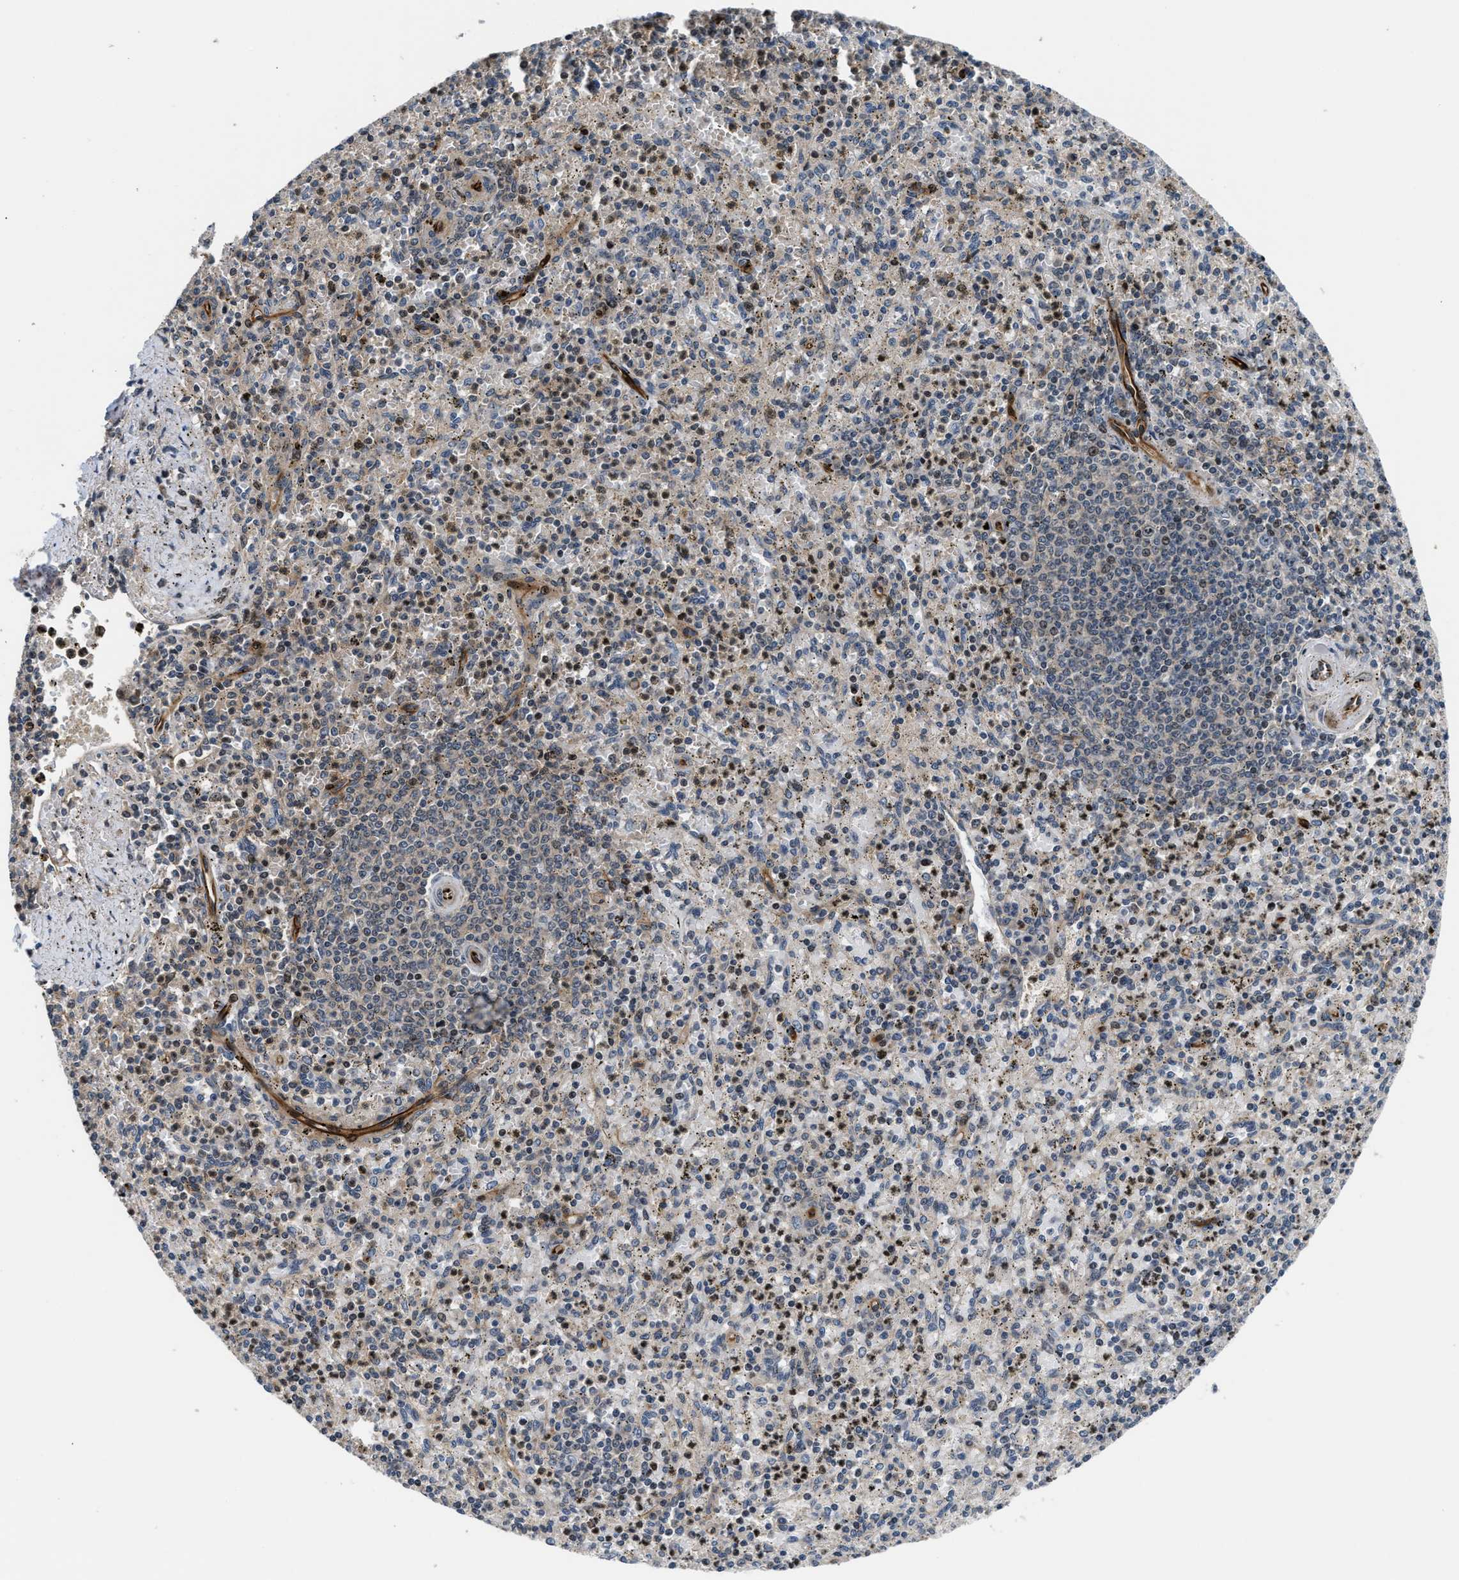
{"staining": {"intensity": "moderate", "quantity": "25%-75%", "location": "nuclear"}, "tissue": "spleen", "cell_type": "Cells in red pulp", "image_type": "normal", "snomed": [{"axis": "morphology", "description": "Normal tissue, NOS"}, {"axis": "topography", "description": "Spleen"}], "caption": "A histopathology image of spleen stained for a protein reveals moderate nuclear brown staining in cells in red pulp.", "gene": "ALDH3A2", "patient": {"sex": "male", "age": 72}}